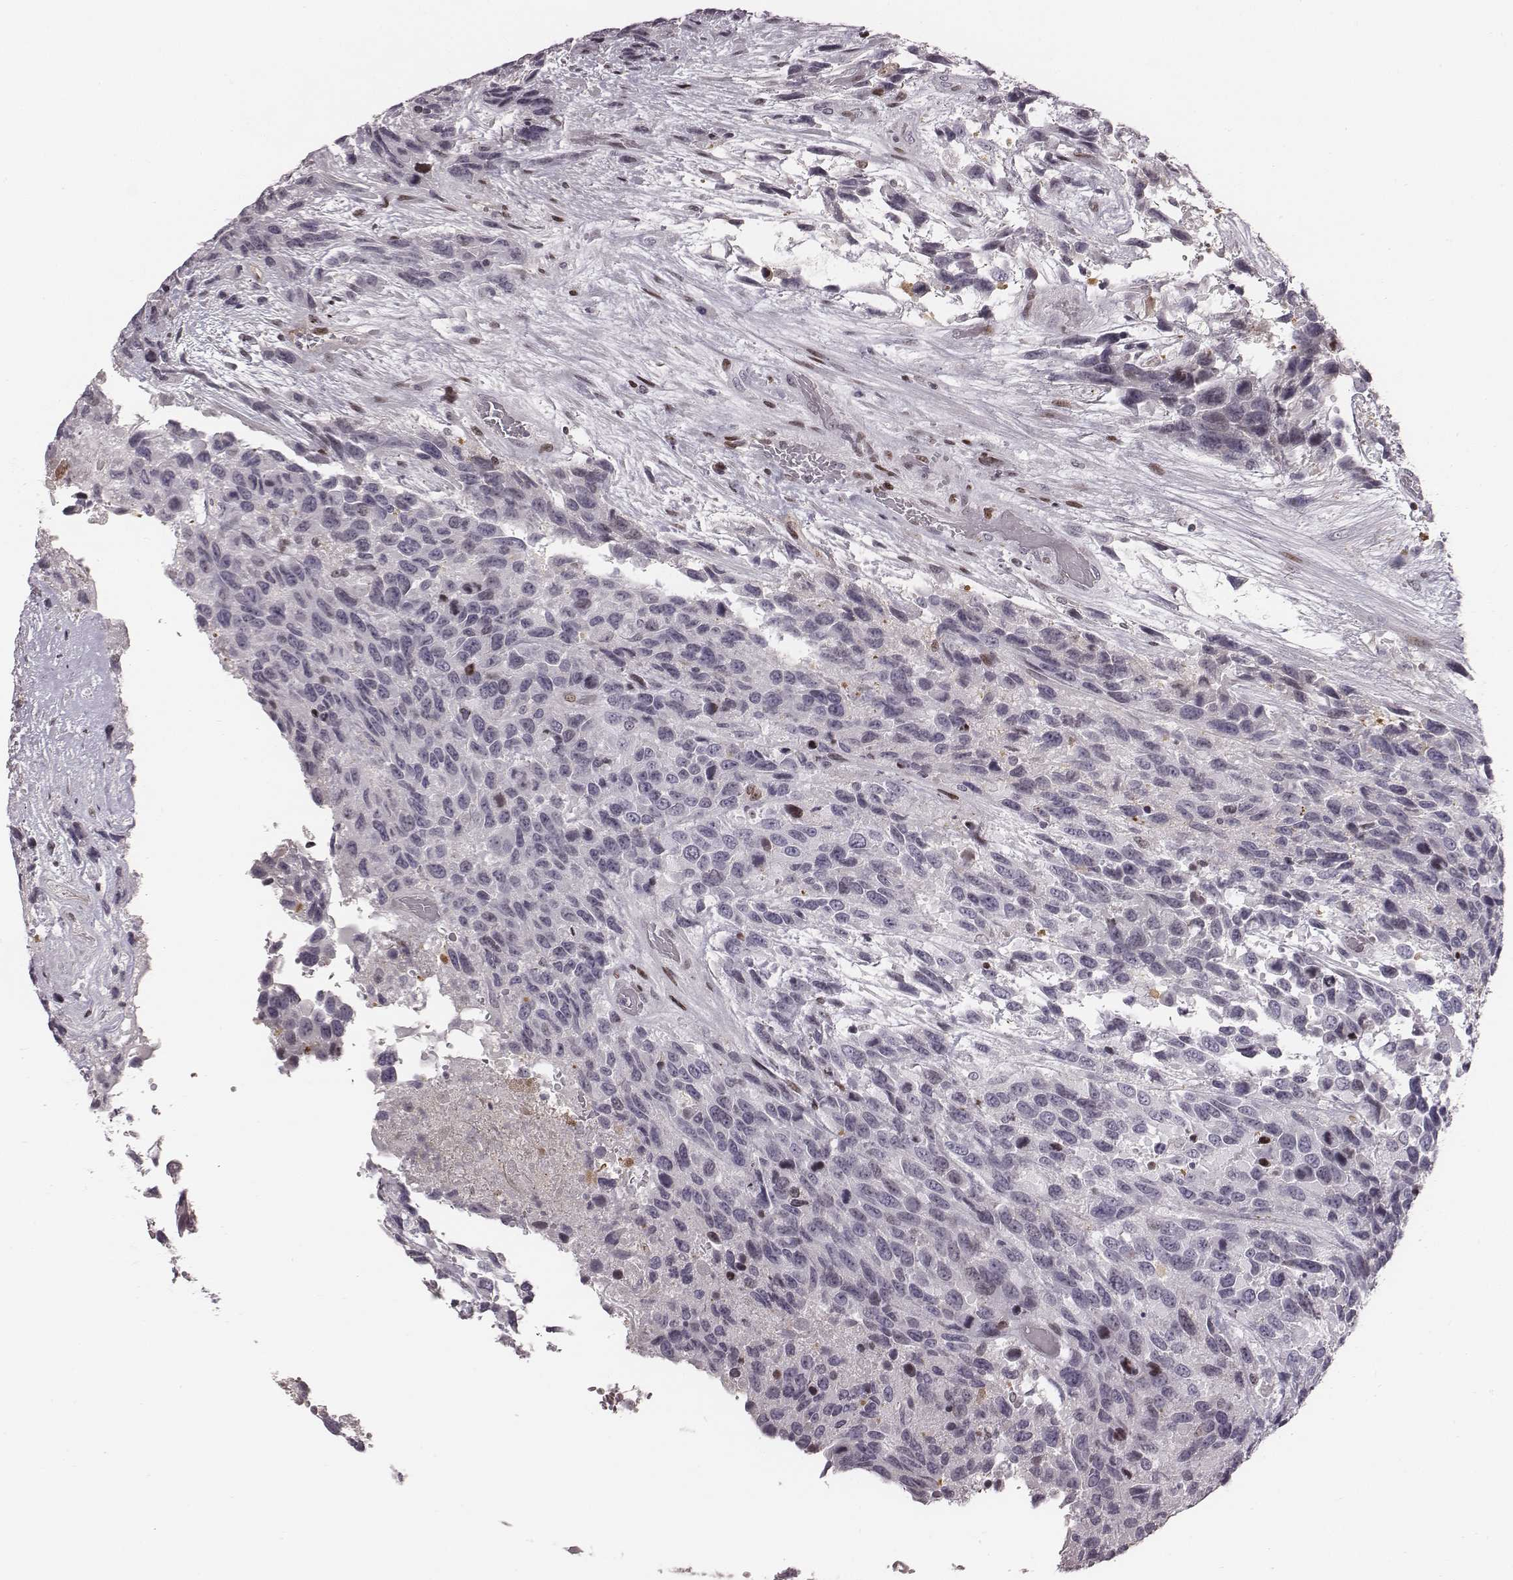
{"staining": {"intensity": "negative", "quantity": "none", "location": "none"}, "tissue": "urothelial cancer", "cell_type": "Tumor cells", "image_type": "cancer", "snomed": [{"axis": "morphology", "description": "Urothelial carcinoma, High grade"}, {"axis": "topography", "description": "Urinary bladder"}], "caption": "High magnification brightfield microscopy of urothelial cancer stained with DAB (brown) and counterstained with hematoxylin (blue): tumor cells show no significant staining.", "gene": "NDC1", "patient": {"sex": "female", "age": 70}}